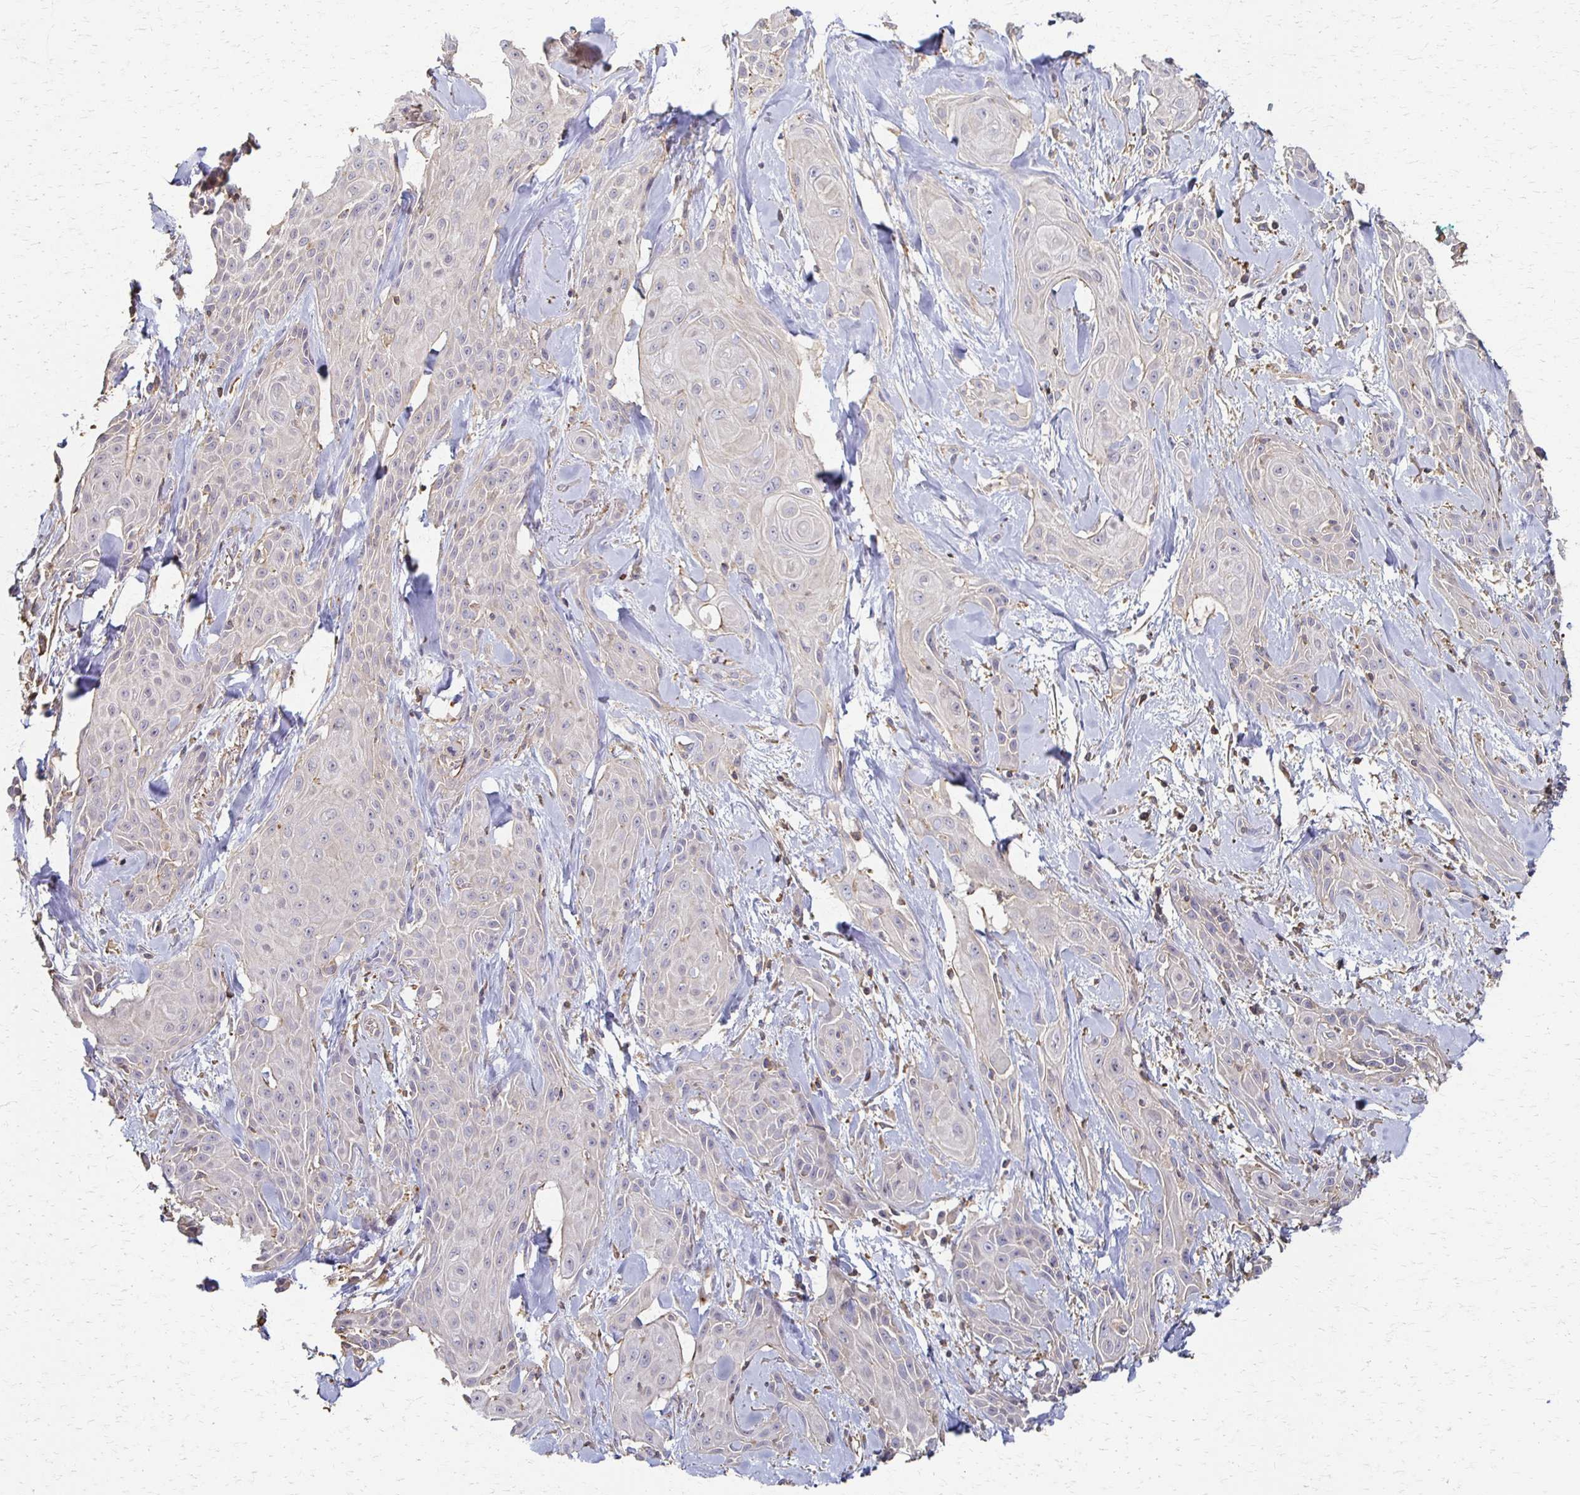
{"staining": {"intensity": "negative", "quantity": "none", "location": "none"}, "tissue": "skin cancer", "cell_type": "Tumor cells", "image_type": "cancer", "snomed": [{"axis": "morphology", "description": "Squamous cell carcinoma, NOS"}, {"axis": "topography", "description": "Skin"}, {"axis": "topography", "description": "Anal"}], "caption": "Immunohistochemistry of squamous cell carcinoma (skin) demonstrates no expression in tumor cells.", "gene": "C1QTNF7", "patient": {"sex": "male", "age": 64}}